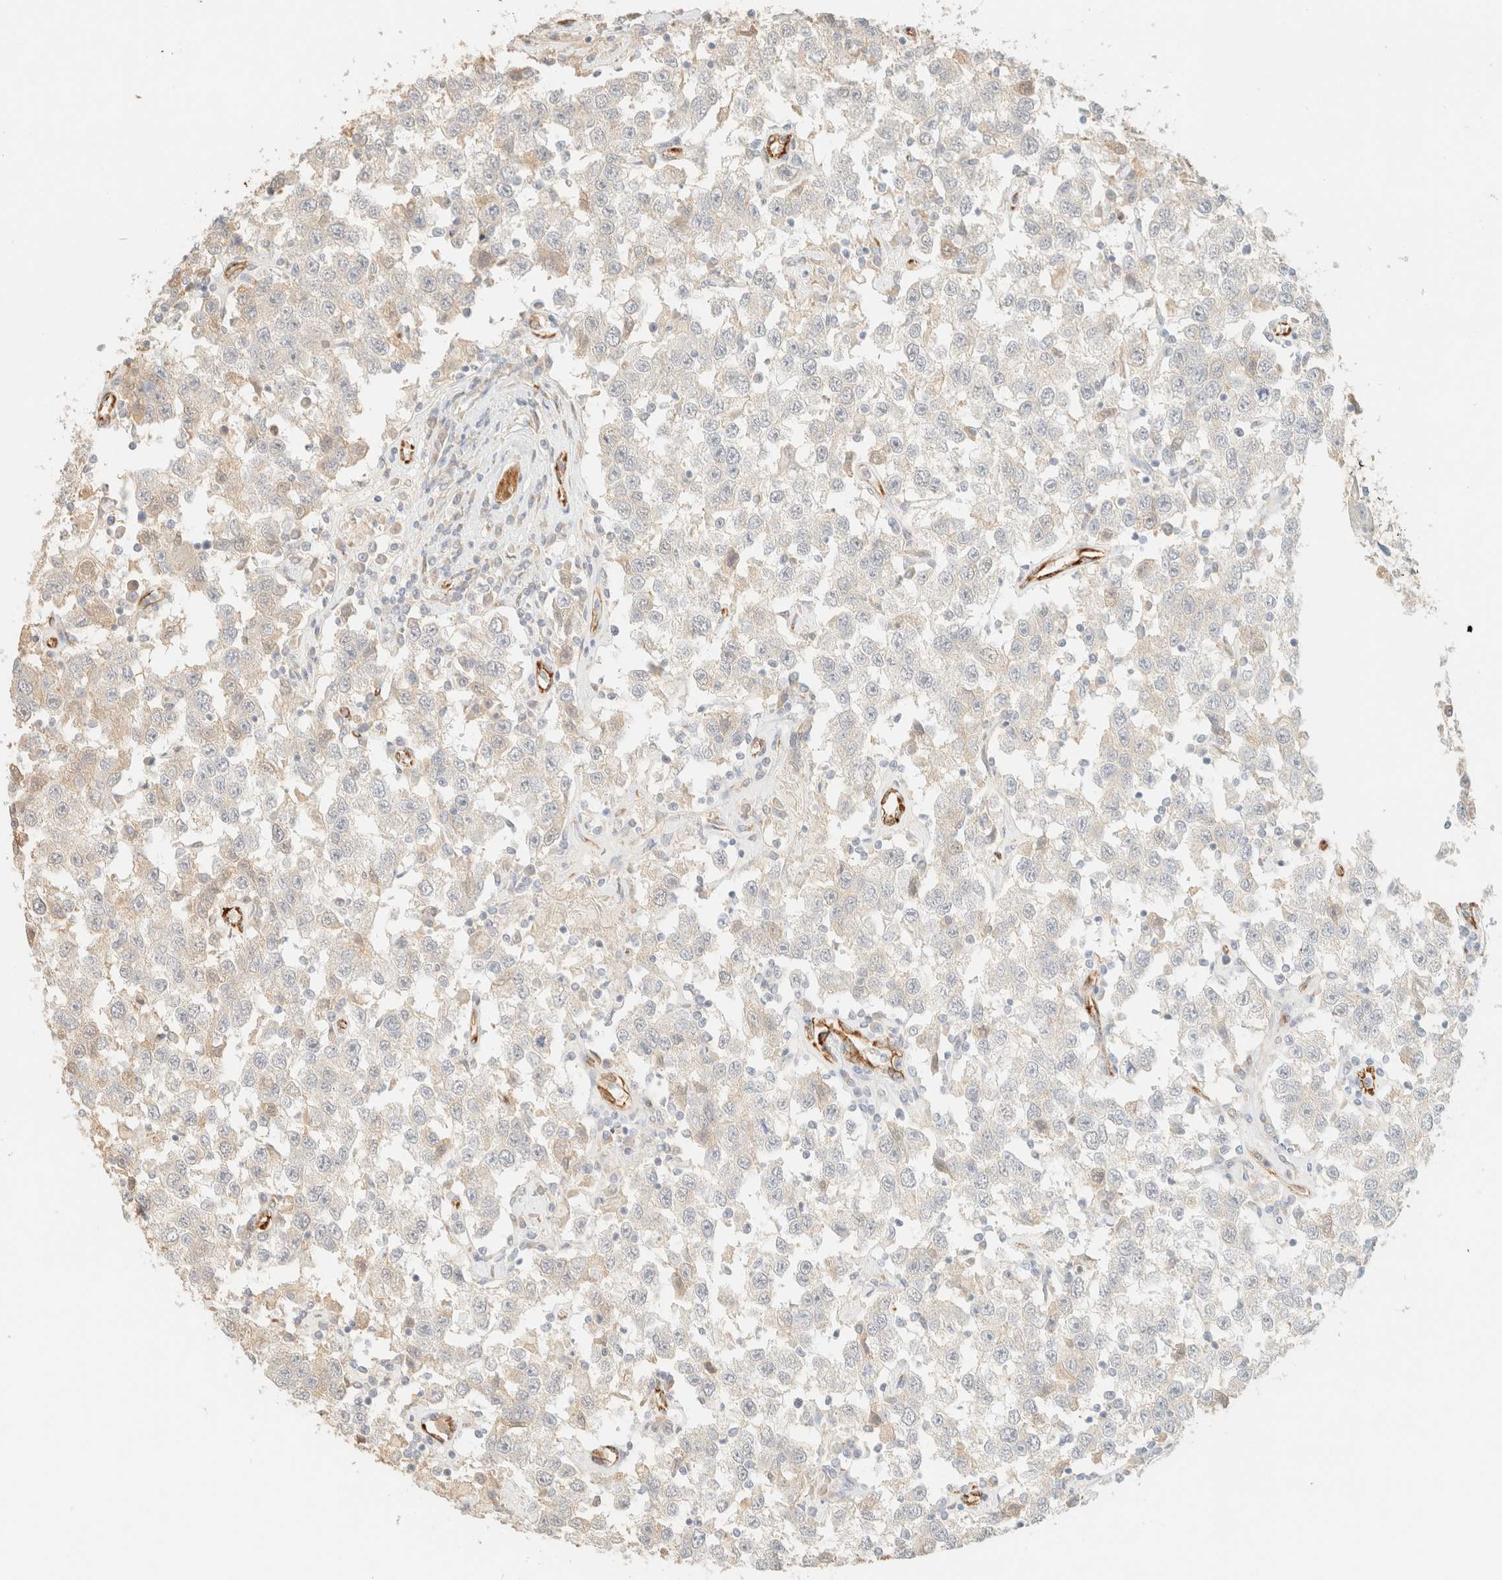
{"staining": {"intensity": "negative", "quantity": "none", "location": "none"}, "tissue": "testis cancer", "cell_type": "Tumor cells", "image_type": "cancer", "snomed": [{"axis": "morphology", "description": "Seminoma, NOS"}, {"axis": "topography", "description": "Testis"}], "caption": "This is a photomicrograph of immunohistochemistry staining of testis cancer (seminoma), which shows no positivity in tumor cells. The staining was performed using DAB (3,3'-diaminobenzidine) to visualize the protein expression in brown, while the nuclei were stained in blue with hematoxylin (Magnification: 20x).", "gene": "SPARCL1", "patient": {"sex": "male", "age": 41}}